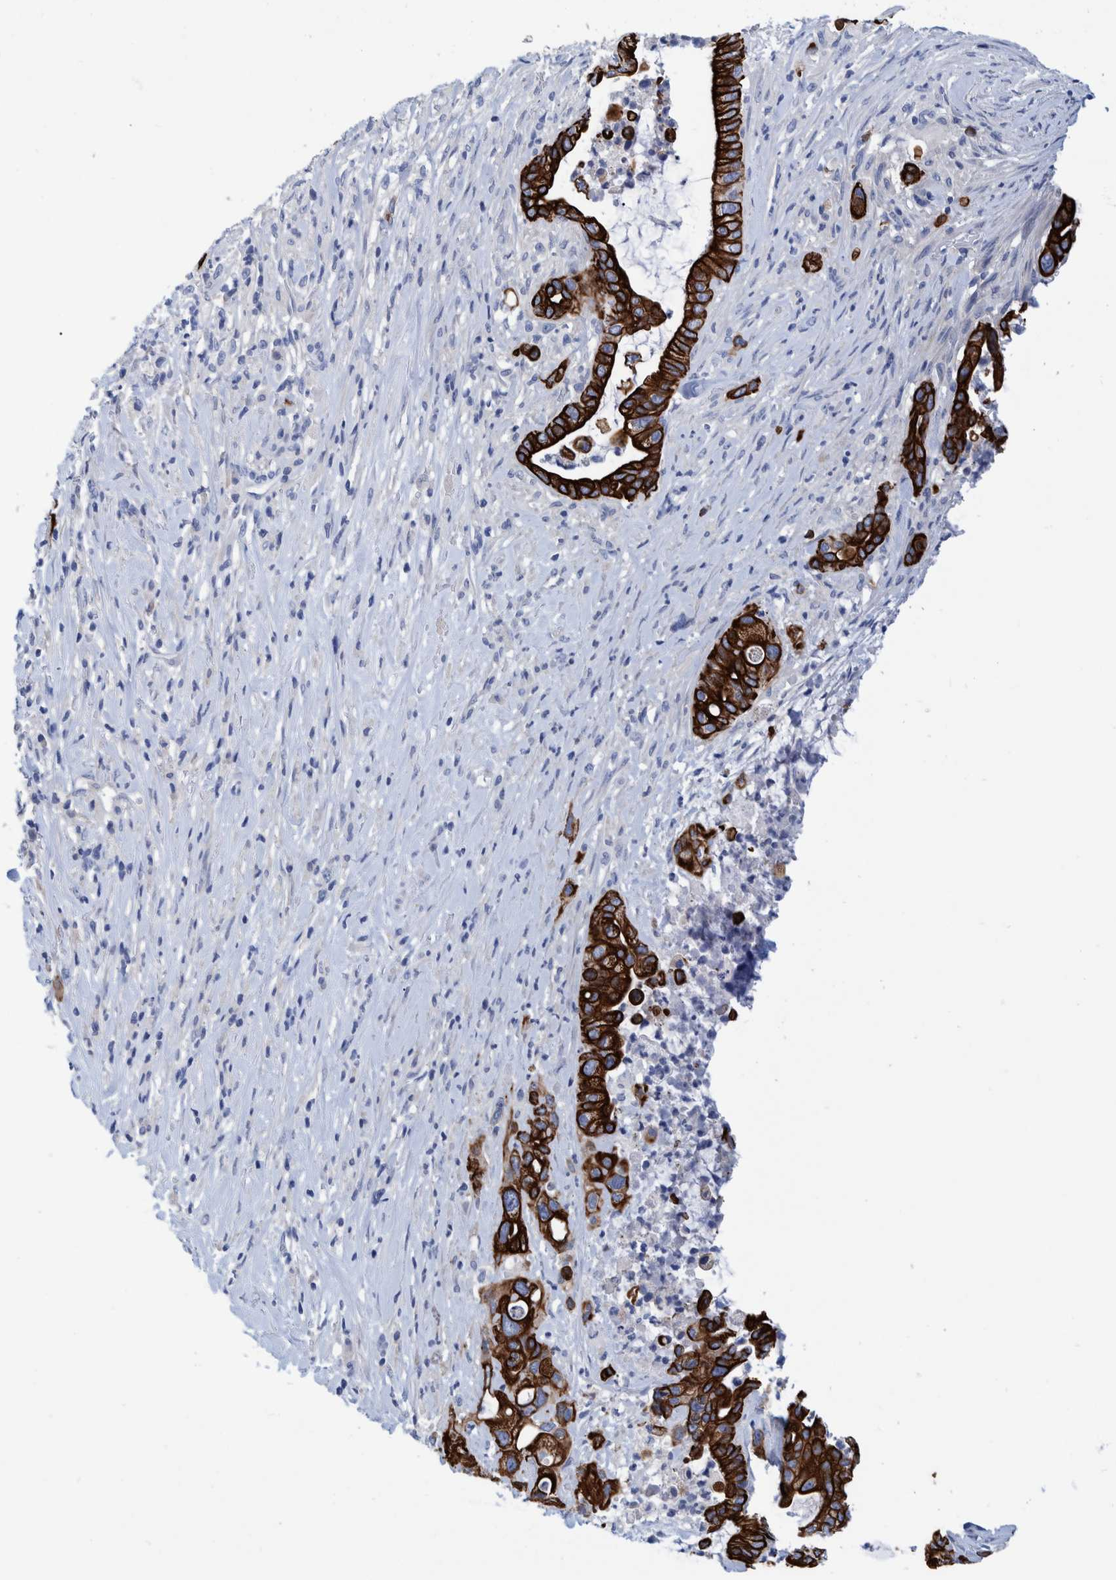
{"staining": {"intensity": "strong", "quantity": ">75%", "location": "cytoplasmic/membranous"}, "tissue": "pancreatic cancer", "cell_type": "Tumor cells", "image_type": "cancer", "snomed": [{"axis": "morphology", "description": "Adenocarcinoma, NOS"}, {"axis": "topography", "description": "Pancreas"}], "caption": "Protein expression analysis of pancreatic adenocarcinoma demonstrates strong cytoplasmic/membranous positivity in about >75% of tumor cells.", "gene": "MKS1", "patient": {"sex": "male", "age": 69}}